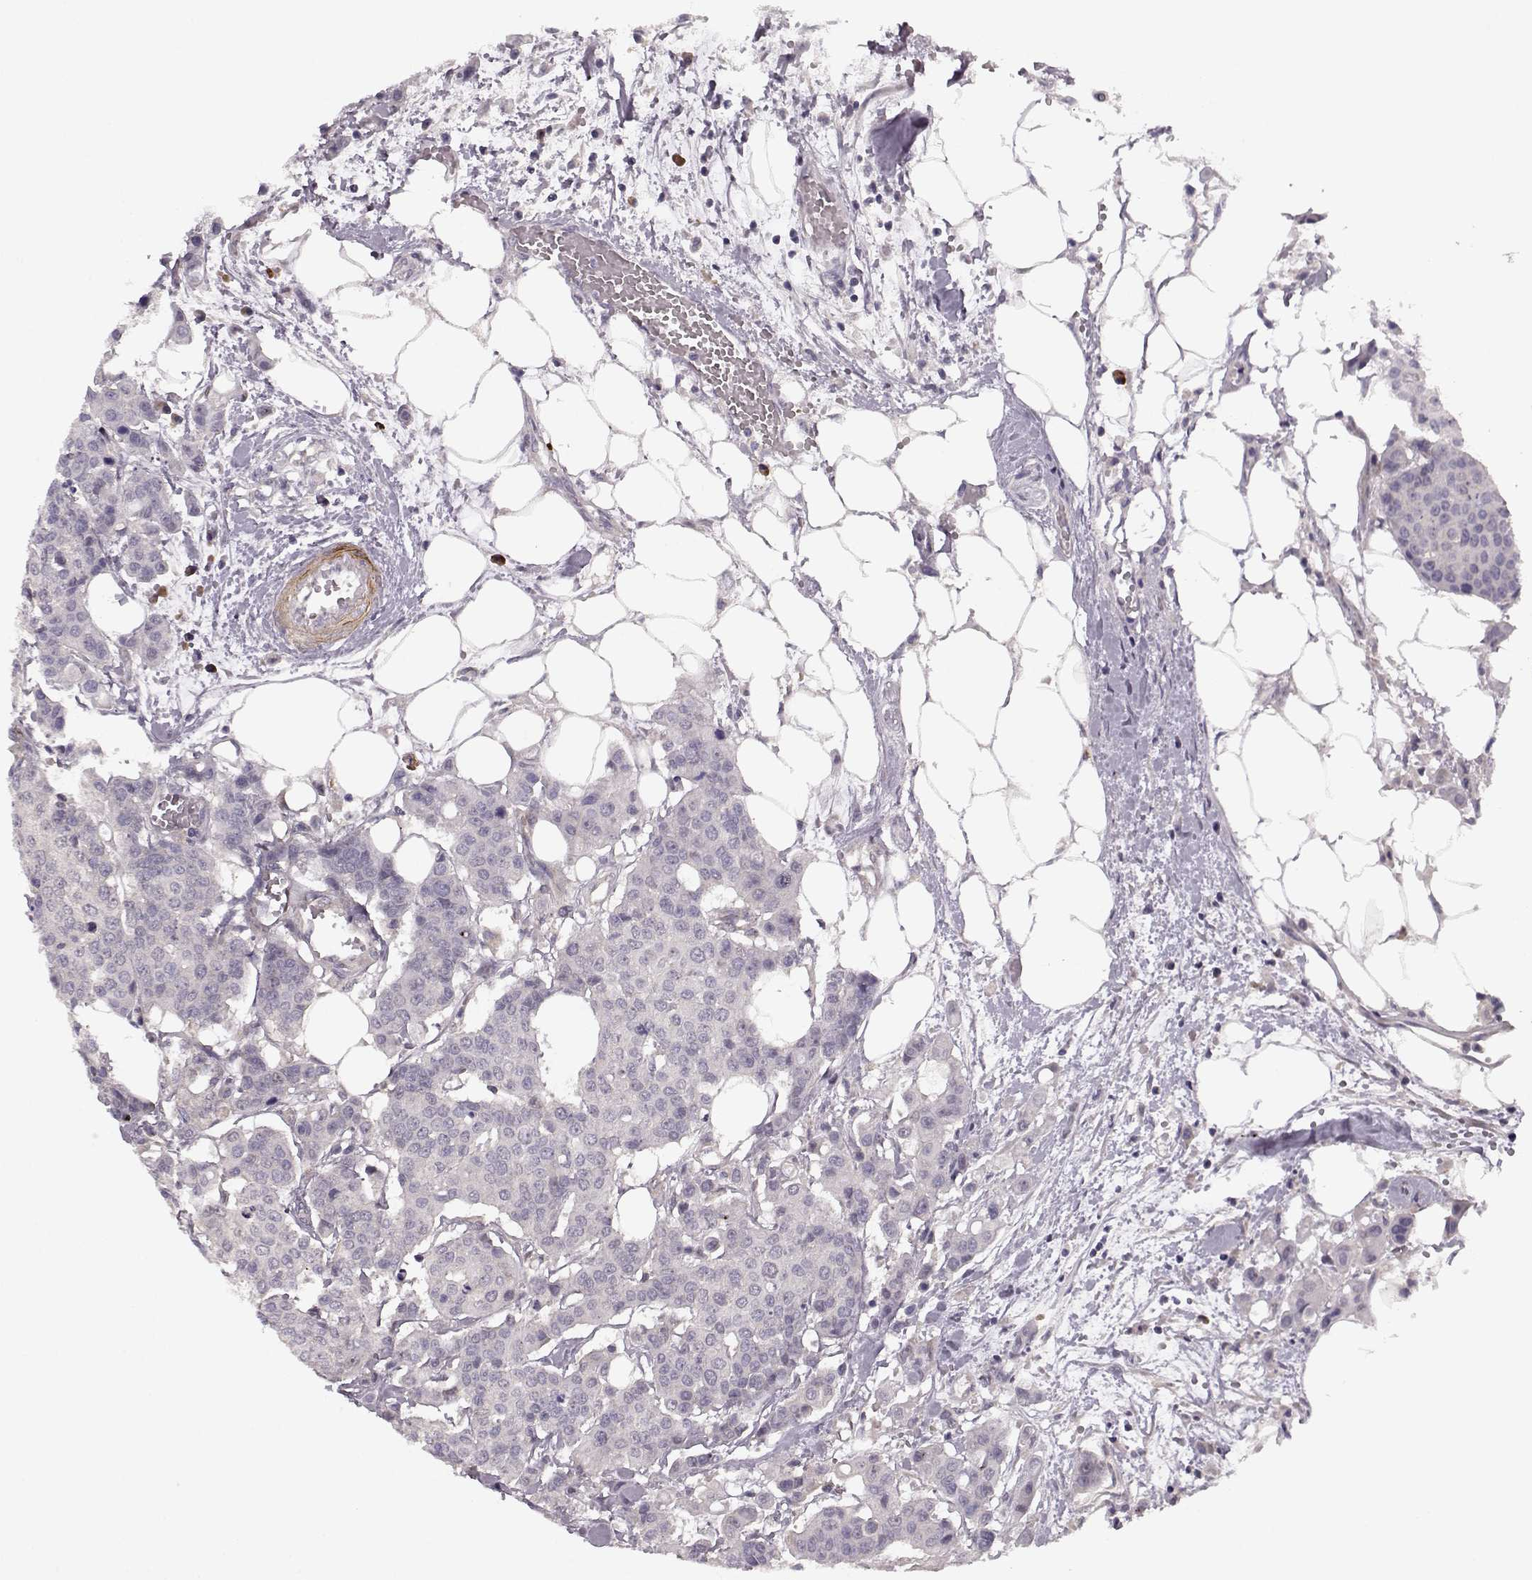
{"staining": {"intensity": "negative", "quantity": "none", "location": "none"}, "tissue": "carcinoid", "cell_type": "Tumor cells", "image_type": "cancer", "snomed": [{"axis": "morphology", "description": "Carcinoid, malignant, NOS"}, {"axis": "topography", "description": "Colon"}], "caption": "This is a histopathology image of immunohistochemistry staining of malignant carcinoid, which shows no expression in tumor cells.", "gene": "SLAIN2", "patient": {"sex": "male", "age": 81}}